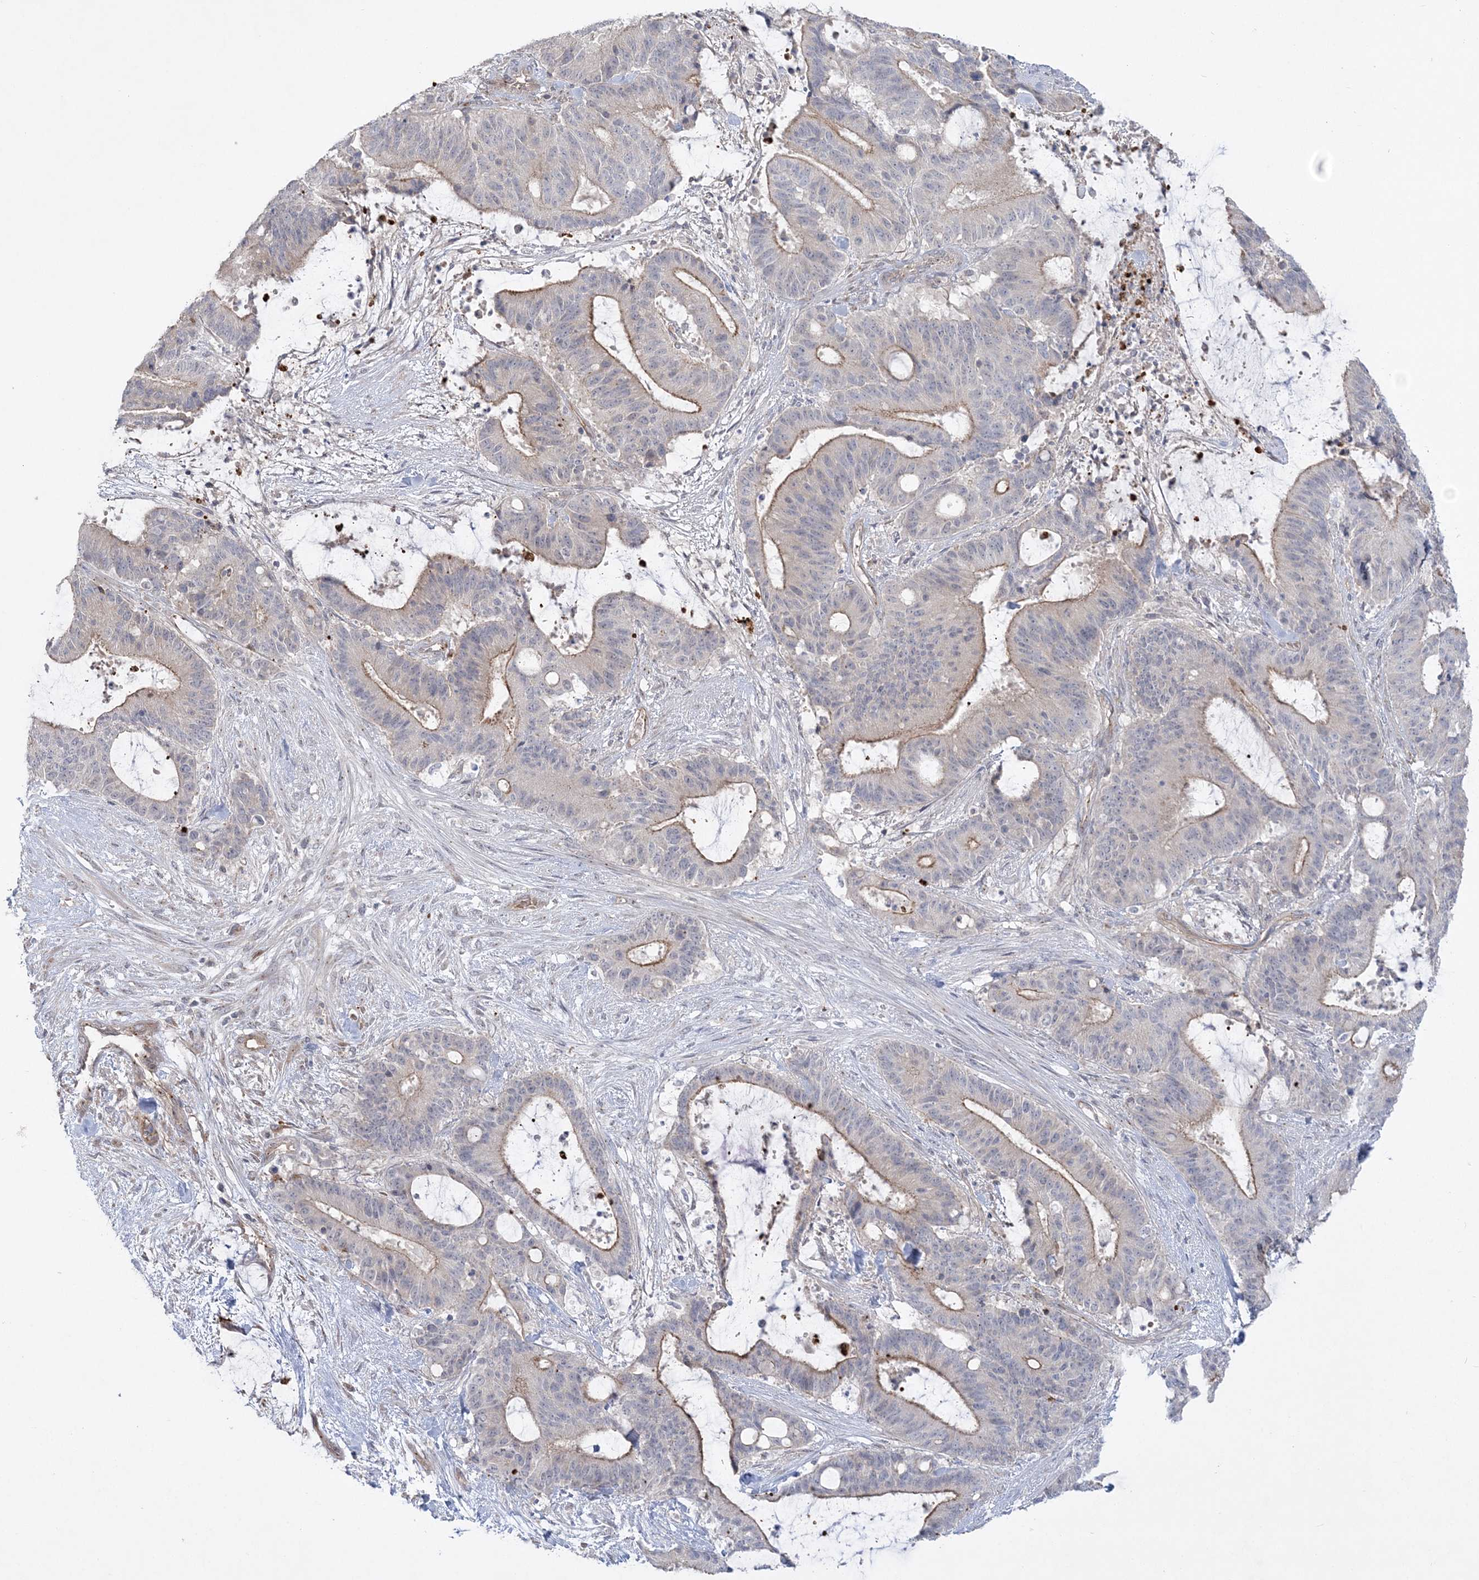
{"staining": {"intensity": "moderate", "quantity": "25%-75%", "location": "cytoplasmic/membranous"}, "tissue": "liver cancer", "cell_type": "Tumor cells", "image_type": "cancer", "snomed": [{"axis": "morphology", "description": "Normal tissue, NOS"}, {"axis": "morphology", "description": "Cholangiocarcinoma"}, {"axis": "topography", "description": "Liver"}, {"axis": "topography", "description": "Peripheral nerve tissue"}], "caption": "IHC of human liver cancer (cholangiocarcinoma) exhibits medium levels of moderate cytoplasmic/membranous staining in approximately 25%-75% of tumor cells.", "gene": "ADAMTS12", "patient": {"sex": "female", "age": 73}}